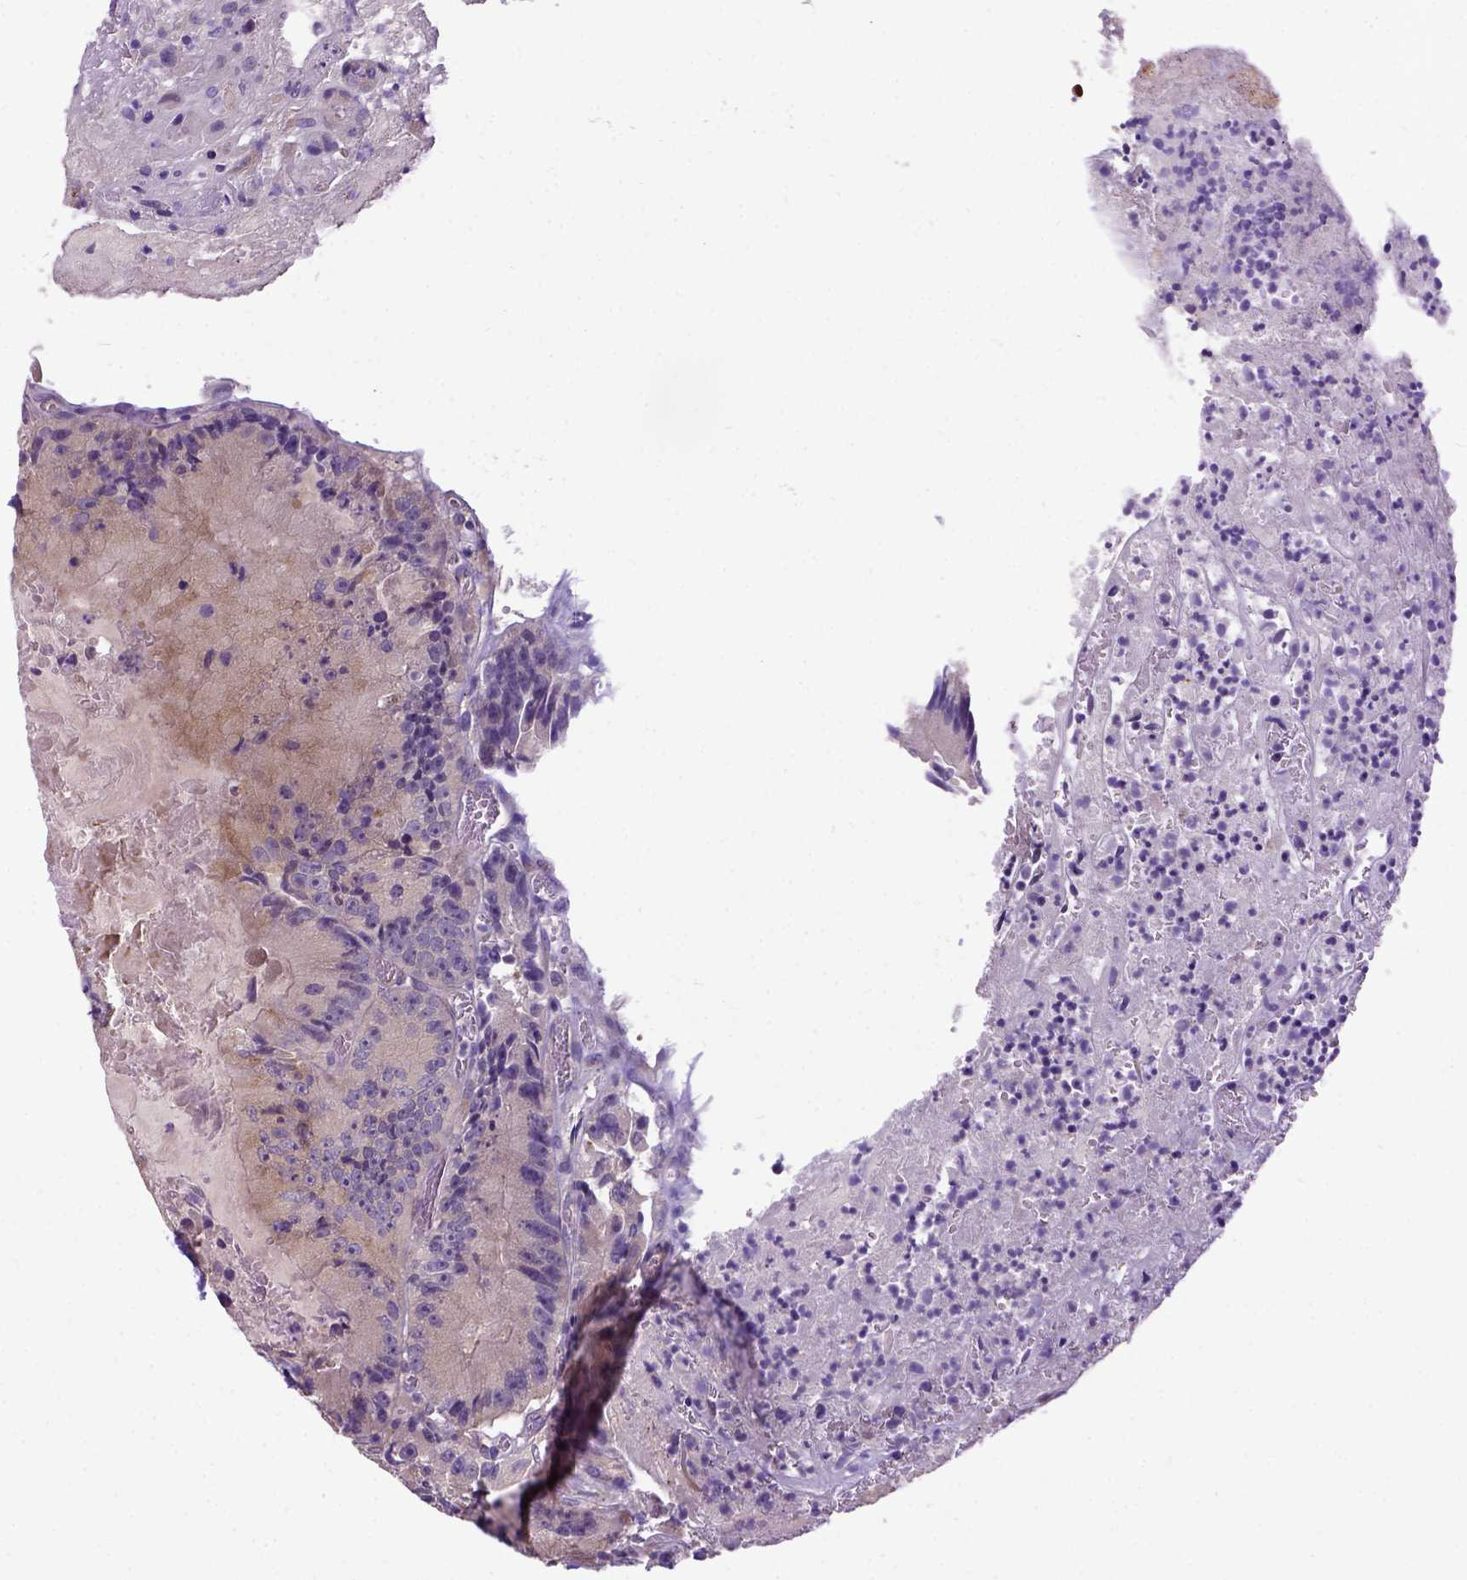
{"staining": {"intensity": "moderate", "quantity": "<25%", "location": "cytoplasmic/membranous"}, "tissue": "colorectal cancer", "cell_type": "Tumor cells", "image_type": "cancer", "snomed": [{"axis": "morphology", "description": "Adenocarcinoma, NOS"}, {"axis": "topography", "description": "Colon"}], "caption": "A high-resolution micrograph shows IHC staining of adenocarcinoma (colorectal), which displays moderate cytoplasmic/membranous positivity in about <25% of tumor cells.", "gene": "NEK5", "patient": {"sex": "female", "age": 86}}